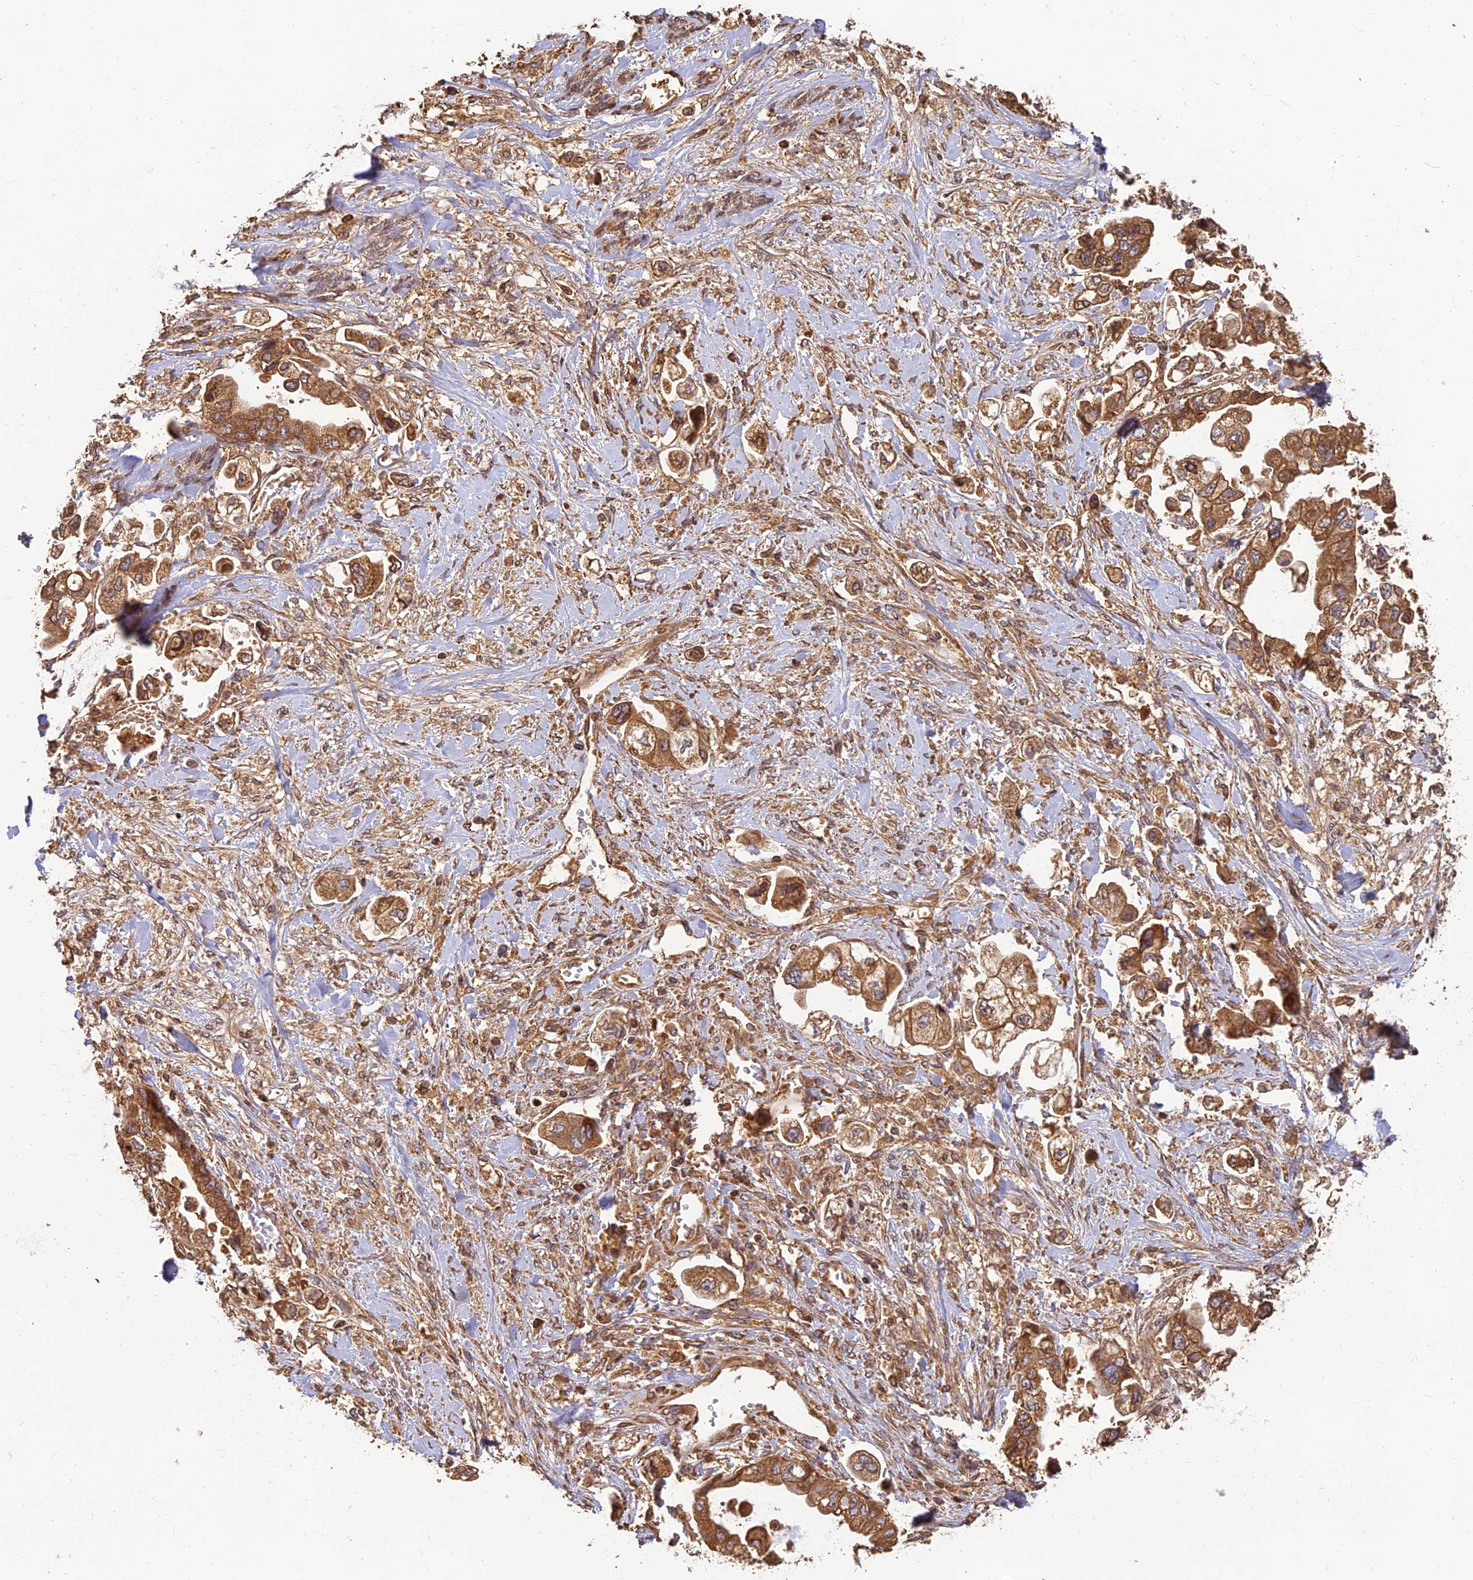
{"staining": {"intensity": "moderate", "quantity": ">75%", "location": "cytoplasmic/membranous"}, "tissue": "stomach cancer", "cell_type": "Tumor cells", "image_type": "cancer", "snomed": [{"axis": "morphology", "description": "Adenocarcinoma, NOS"}, {"axis": "topography", "description": "Stomach"}], "caption": "The image displays staining of stomach cancer (adenocarcinoma), revealing moderate cytoplasmic/membranous protein staining (brown color) within tumor cells.", "gene": "CORO1C", "patient": {"sex": "male", "age": 62}}